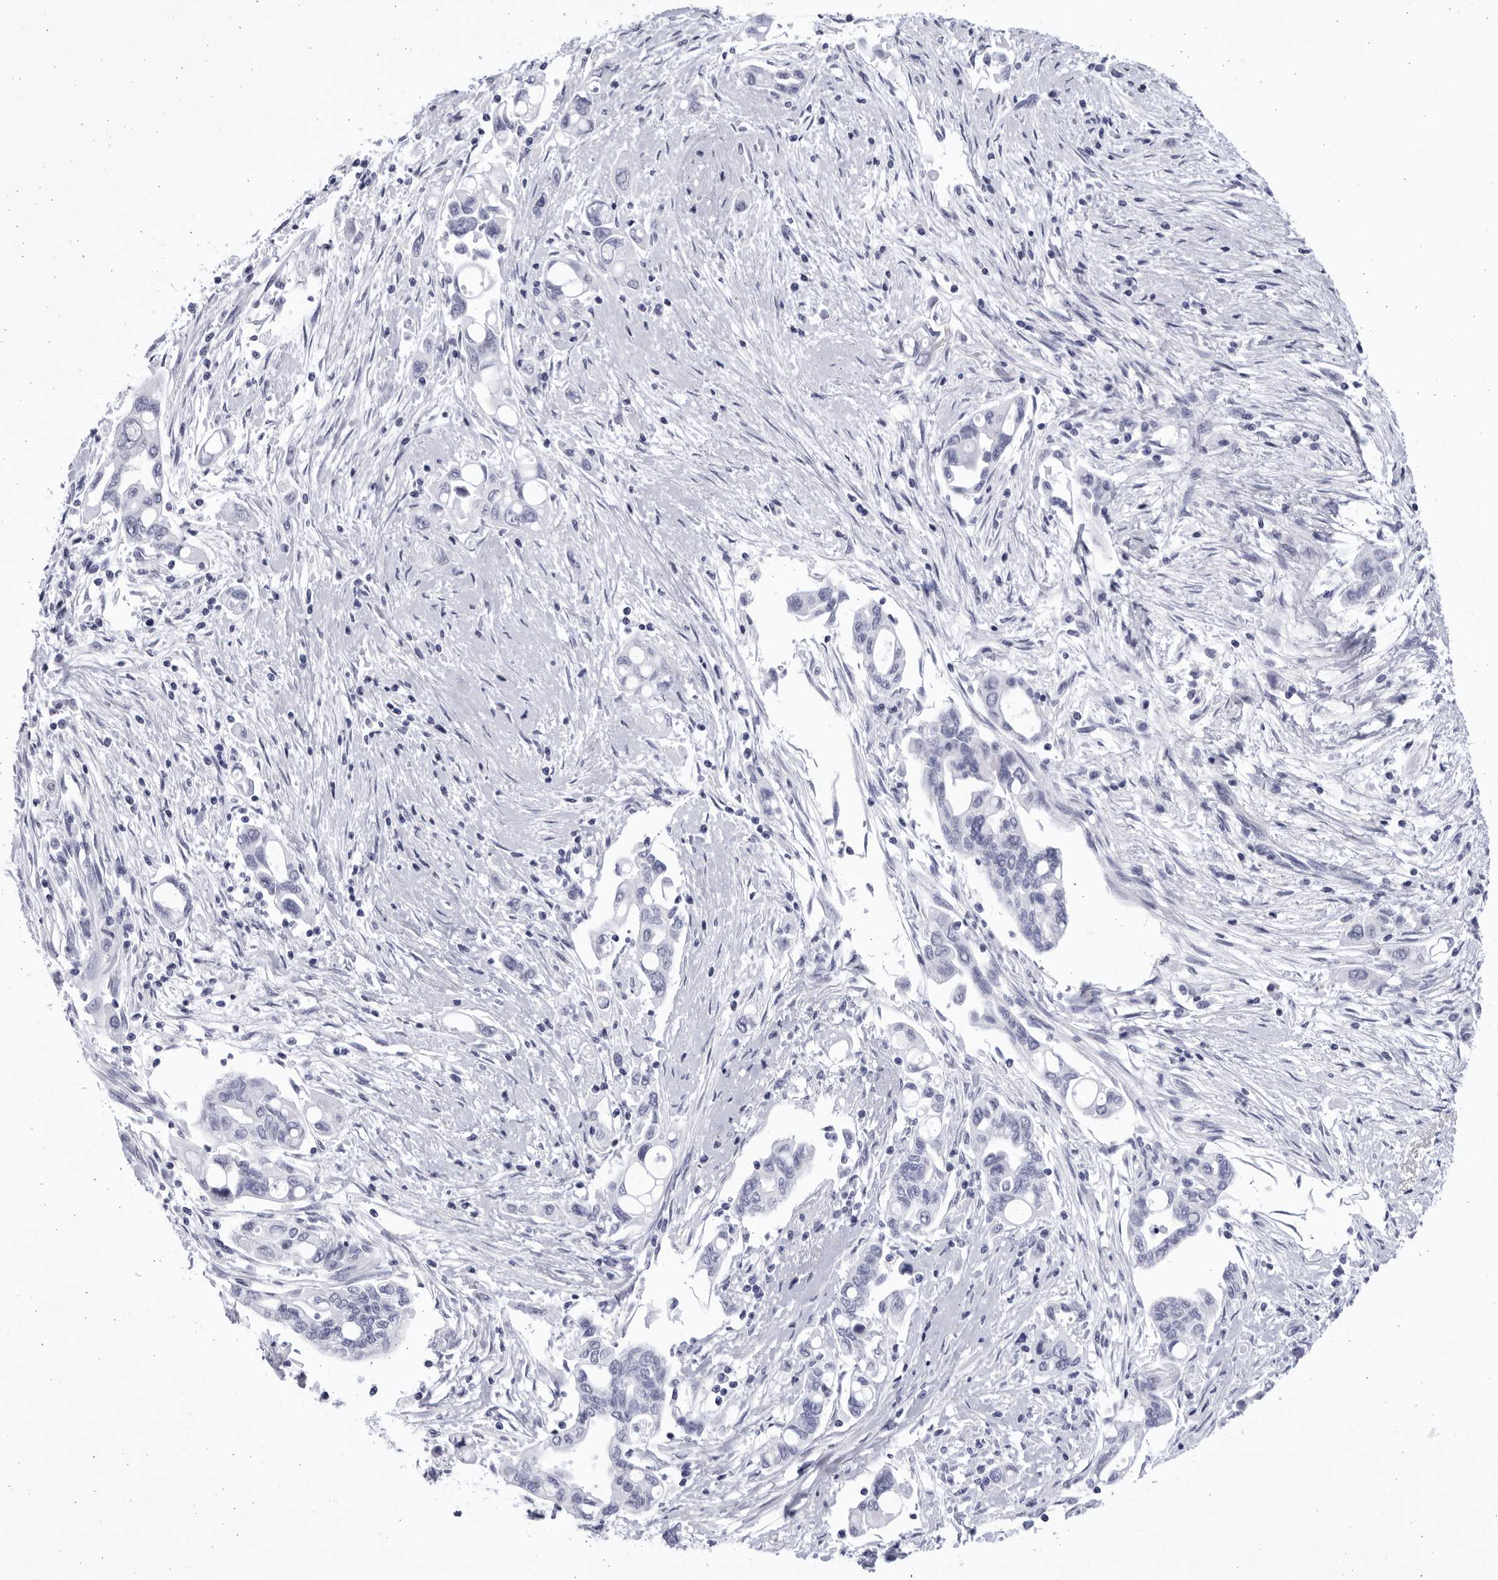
{"staining": {"intensity": "negative", "quantity": "none", "location": "none"}, "tissue": "pancreatic cancer", "cell_type": "Tumor cells", "image_type": "cancer", "snomed": [{"axis": "morphology", "description": "Adenocarcinoma, NOS"}, {"axis": "topography", "description": "Pancreas"}], "caption": "This is an immunohistochemistry (IHC) histopathology image of human adenocarcinoma (pancreatic). There is no expression in tumor cells.", "gene": "CCDC181", "patient": {"sex": "female", "age": 57}}